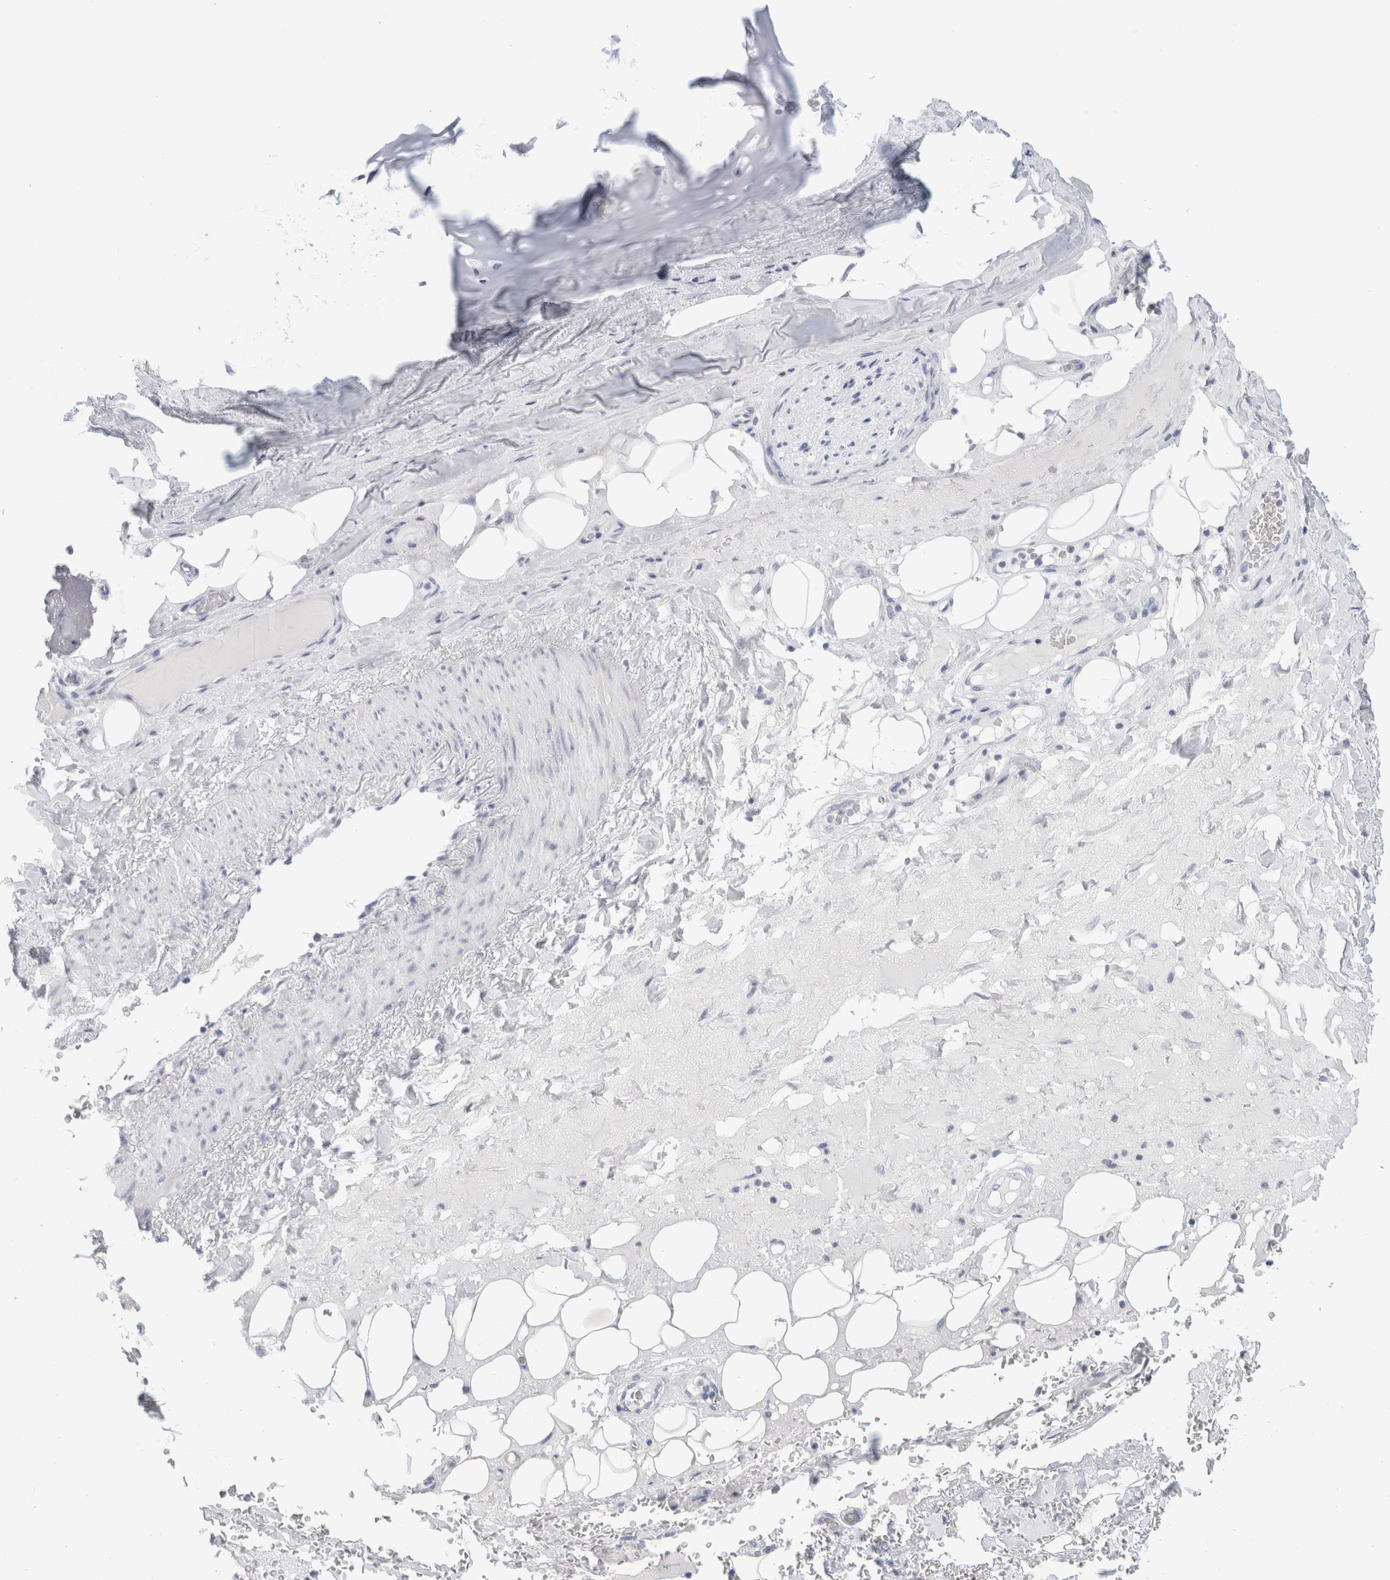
{"staining": {"intensity": "negative", "quantity": "none", "location": "none"}, "tissue": "adipose tissue", "cell_type": "Adipocytes", "image_type": "normal", "snomed": [{"axis": "morphology", "description": "Normal tissue, NOS"}, {"axis": "topography", "description": "Cartilage tissue"}], "caption": "High power microscopy image of an immunohistochemistry (IHC) image of unremarkable adipose tissue, revealing no significant positivity in adipocytes. (Immunohistochemistry (ihc), brightfield microscopy, high magnification).", "gene": "ECHDC2", "patient": {"sex": "female", "age": 63}}